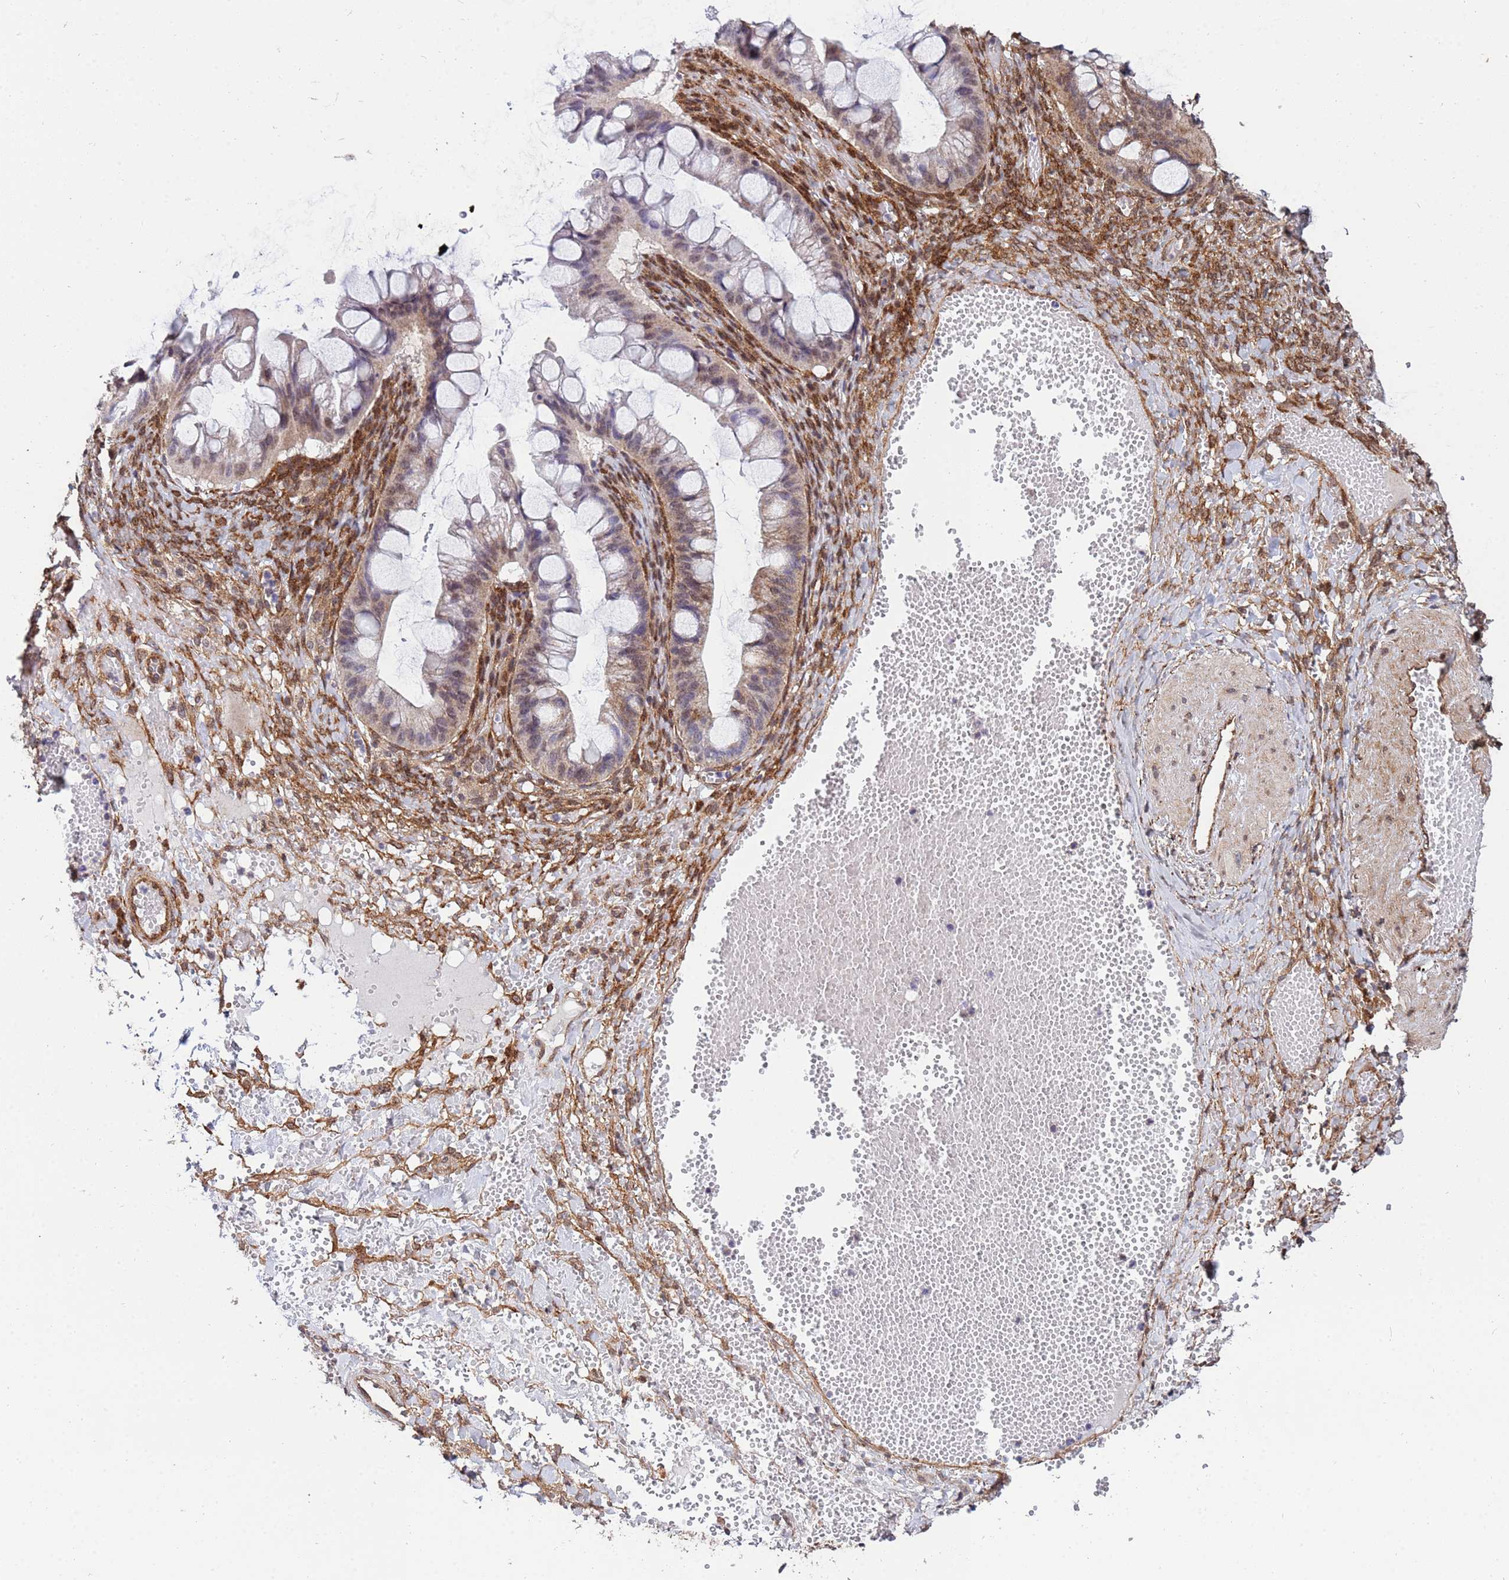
{"staining": {"intensity": "weak", "quantity": ">75%", "location": "cytoplasmic/membranous,nuclear"}, "tissue": "ovarian cancer", "cell_type": "Tumor cells", "image_type": "cancer", "snomed": [{"axis": "morphology", "description": "Cystadenocarcinoma, mucinous, NOS"}, {"axis": "topography", "description": "Ovary"}], "caption": "Ovarian mucinous cystadenocarcinoma stained for a protein exhibits weak cytoplasmic/membranous and nuclear positivity in tumor cells.", "gene": "TRIP6", "patient": {"sex": "female", "age": 73}}